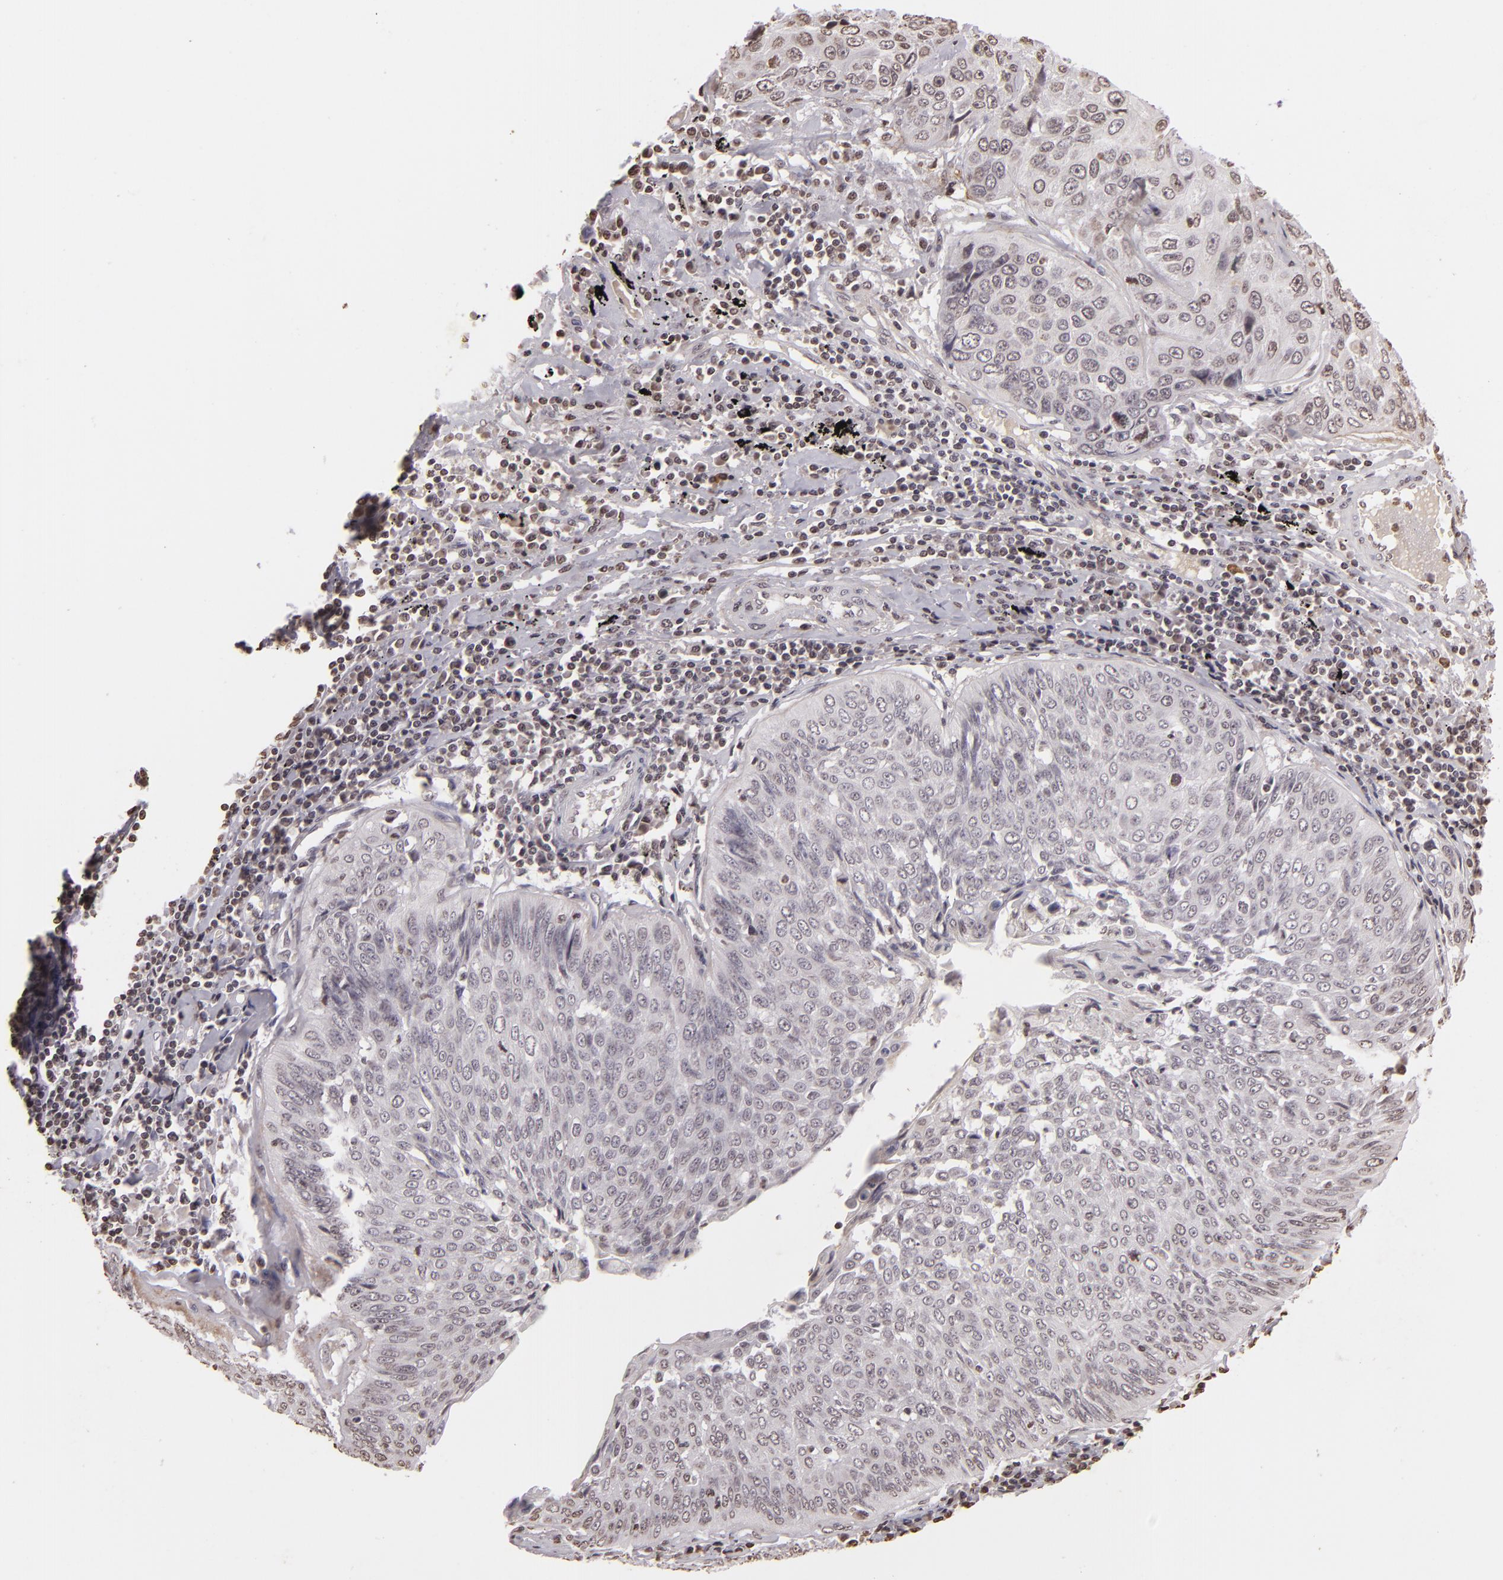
{"staining": {"intensity": "negative", "quantity": "none", "location": "none"}, "tissue": "lung cancer", "cell_type": "Tumor cells", "image_type": "cancer", "snomed": [{"axis": "morphology", "description": "Adenocarcinoma, NOS"}, {"axis": "topography", "description": "Lung"}], "caption": "This is a histopathology image of immunohistochemistry (IHC) staining of adenocarcinoma (lung), which shows no staining in tumor cells. The staining is performed using DAB (3,3'-diaminobenzidine) brown chromogen with nuclei counter-stained in using hematoxylin.", "gene": "THRB", "patient": {"sex": "male", "age": 60}}